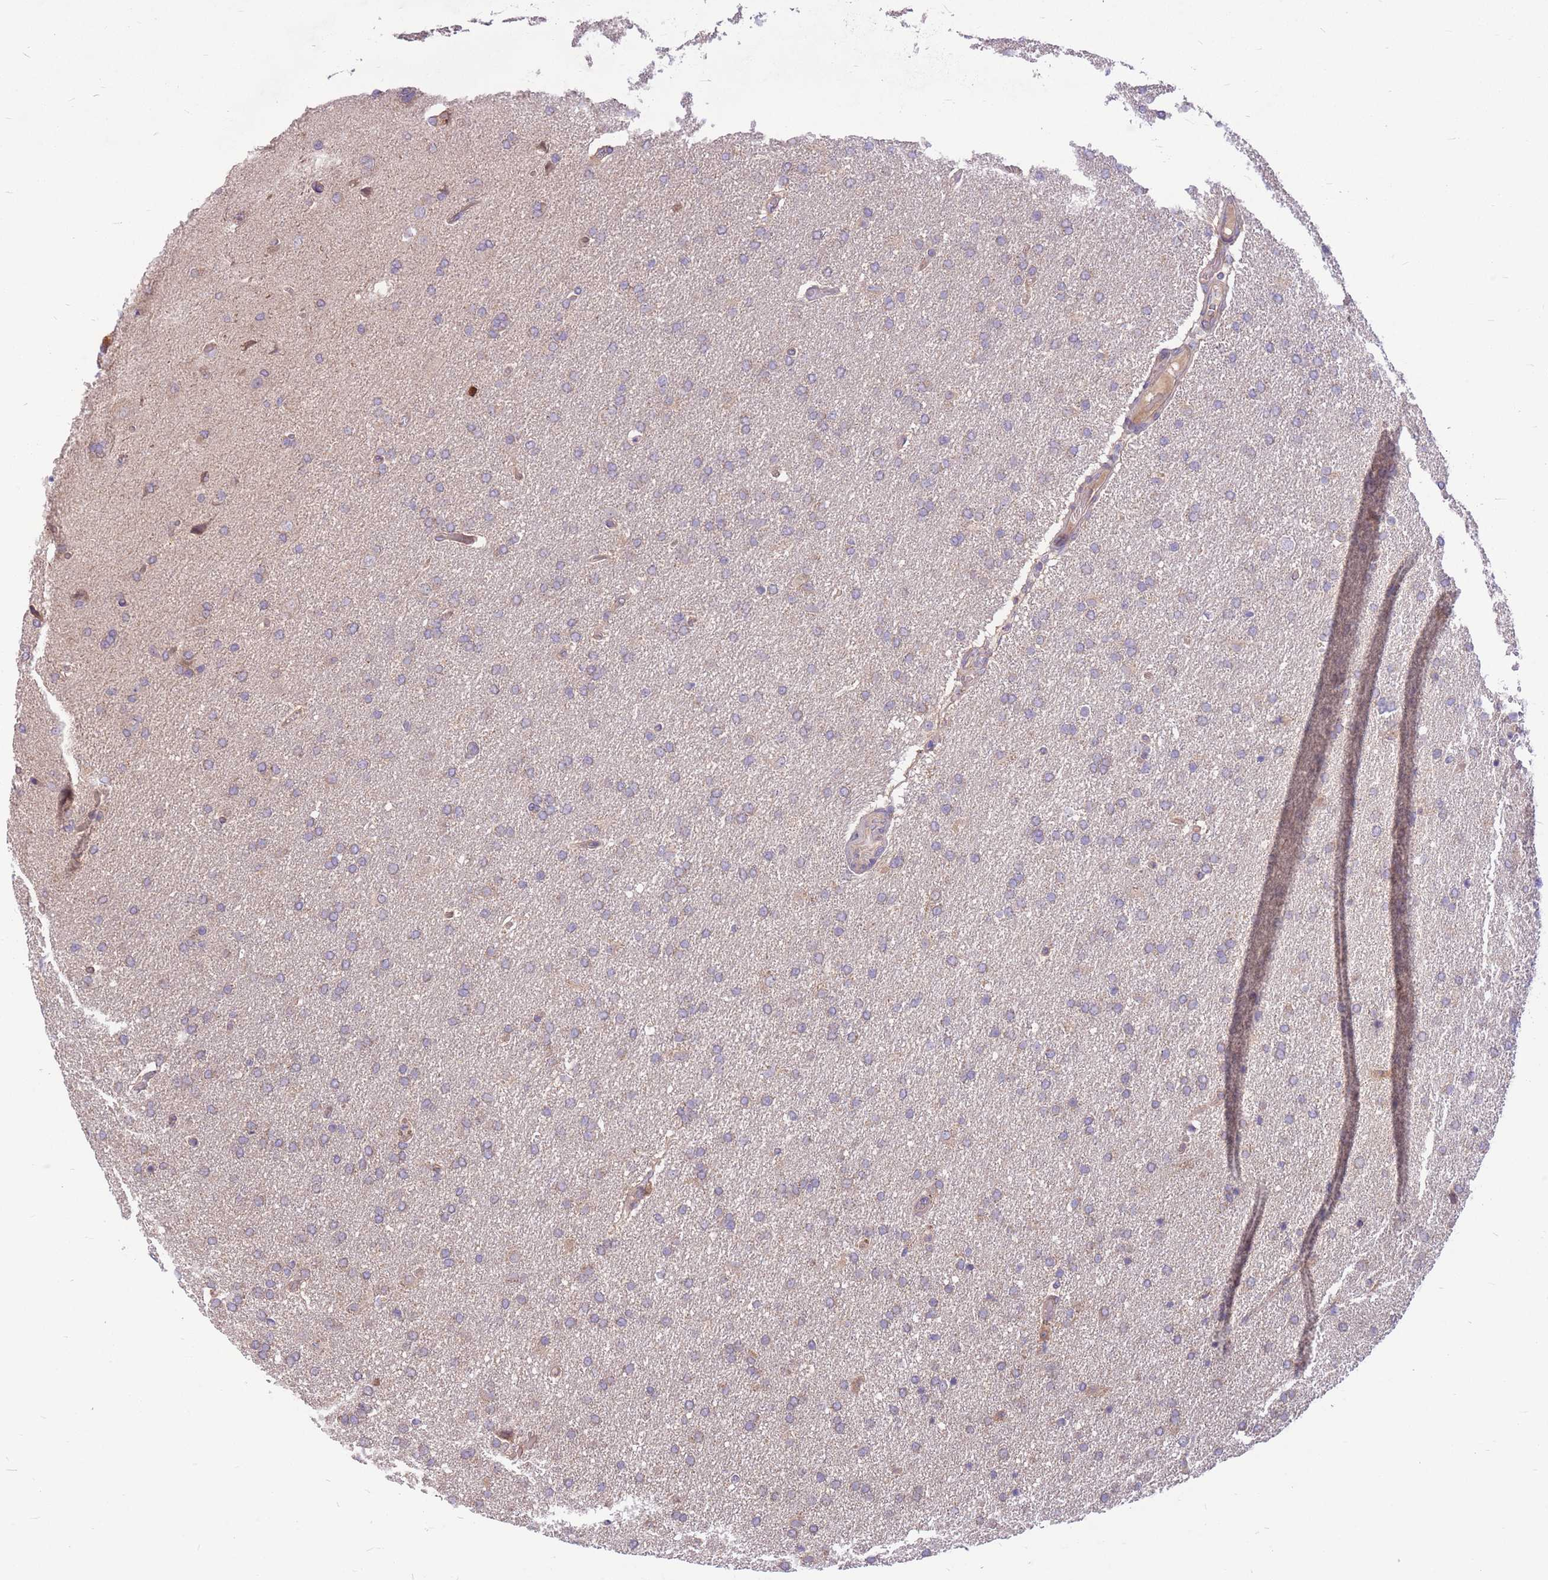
{"staining": {"intensity": "negative", "quantity": "none", "location": "none"}, "tissue": "glioma", "cell_type": "Tumor cells", "image_type": "cancer", "snomed": [{"axis": "morphology", "description": "Glioma, malignant, High grade"}, {"axis": "topography", "description": "Brain"}], "caption": "A high-resolution micrograph shows immunohistochemistry (IHC) staining of malignant high-grade glioma, which exhibits no significant expression in tumor cells. The staining is performed using DAB brown chromogen with nuclei counter-stained in using hematoxylin.", "gene": "GMNN", "patient": {"sex": "male", "age": 72}}